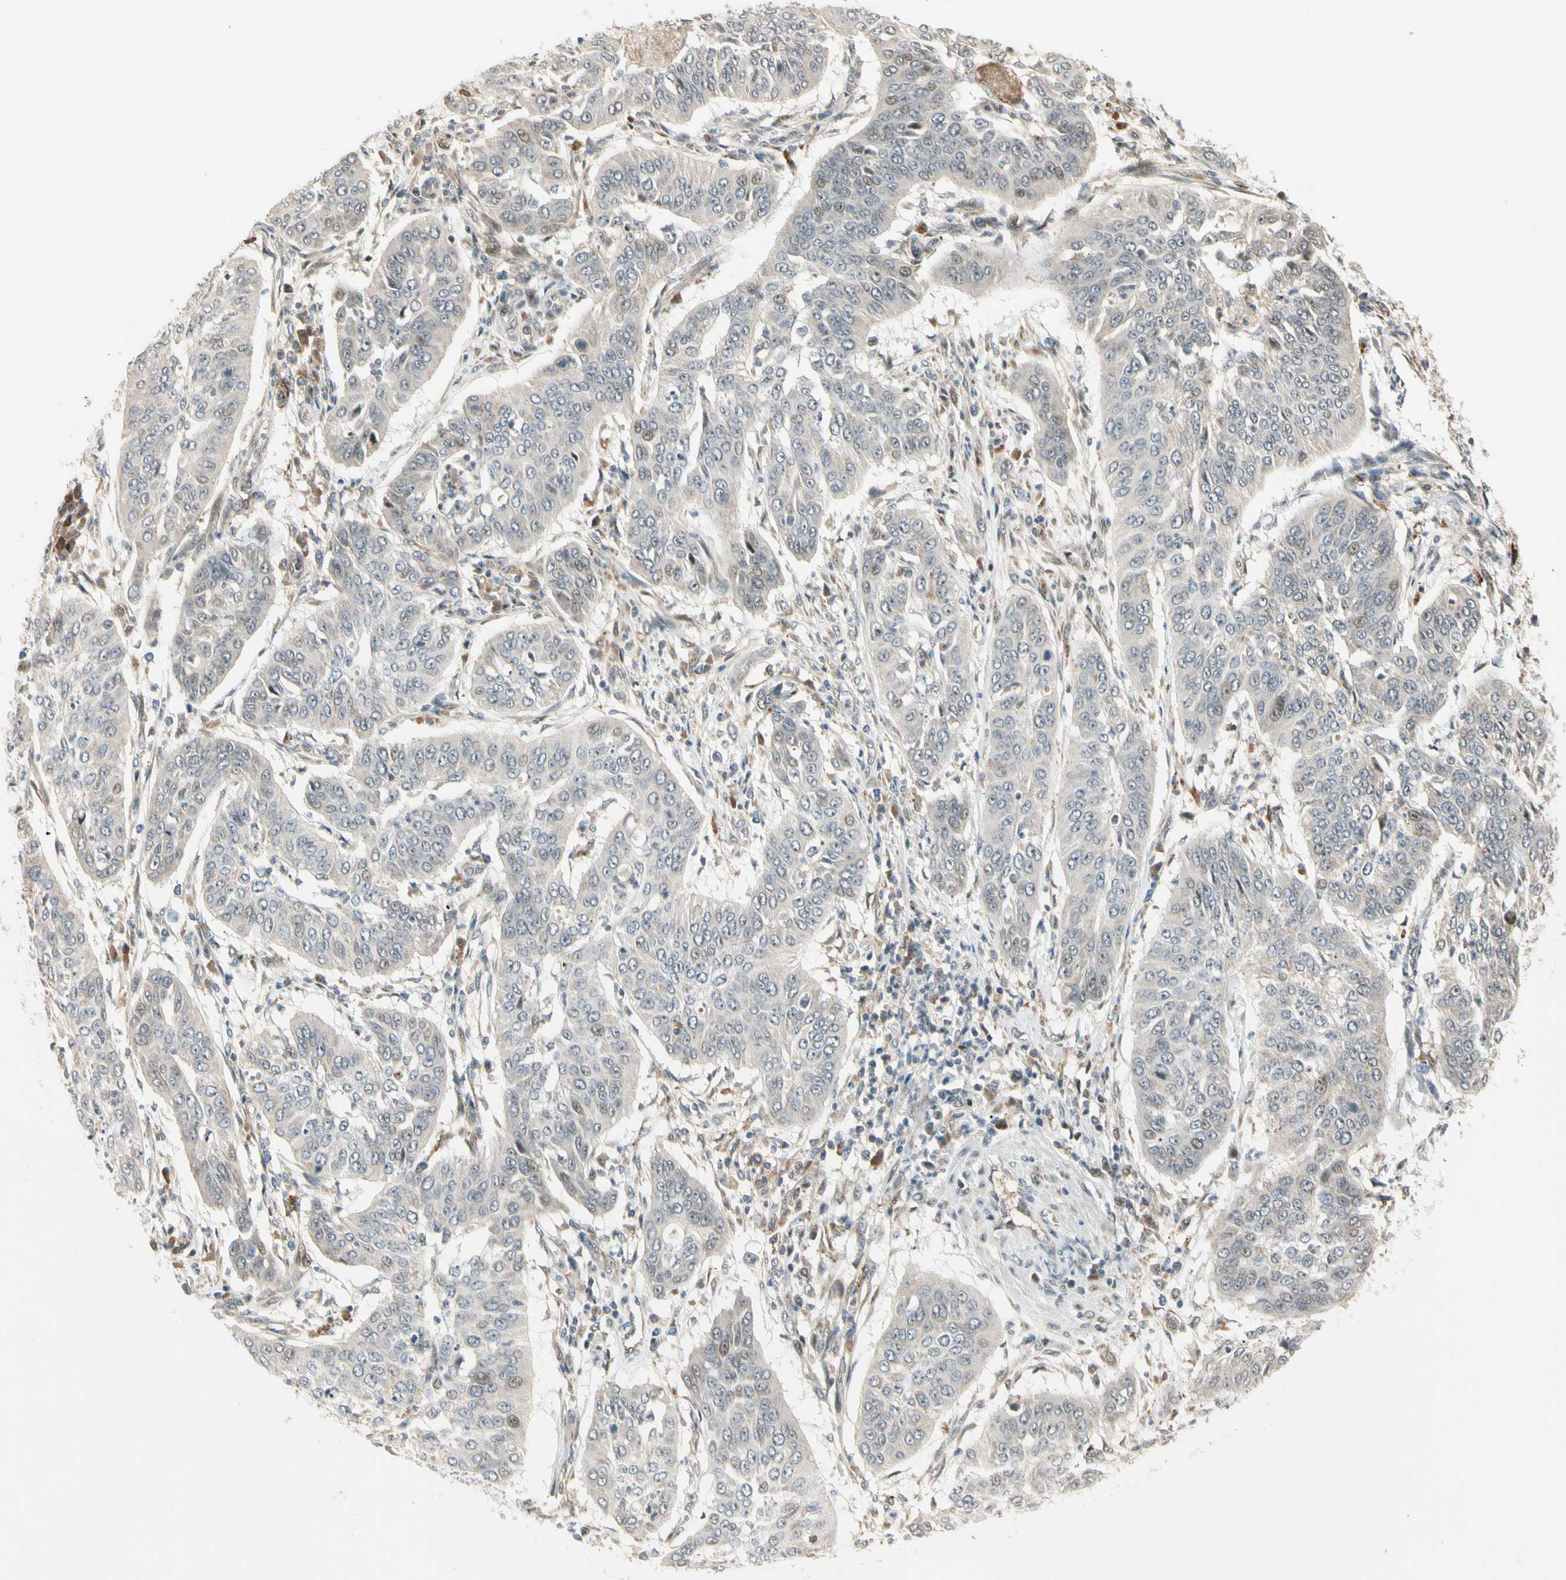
{"staining": {"intensity": "weak", "quantity": "<25%", "location": "nuclear"}, "tissue": "cervical cancer", "cell_type": "Tumor cells", "image_type": "cancer", "snomed": [{"axis": "morphology", "description": "Normal tissue, NOS"}, {"axis": "morphology", "description": "Squamous cell carcinoma, NOS"}, {"axis": "topography", "description": "Cervix"}], "caption": "DAB (3,3'-diaminobenzidine) immunohistochemical staining of human cervical cancer reveals no significant staining in tumor cells.", "gene": "FNDC3B", "patient": {"sex": "female", "age": 39}}